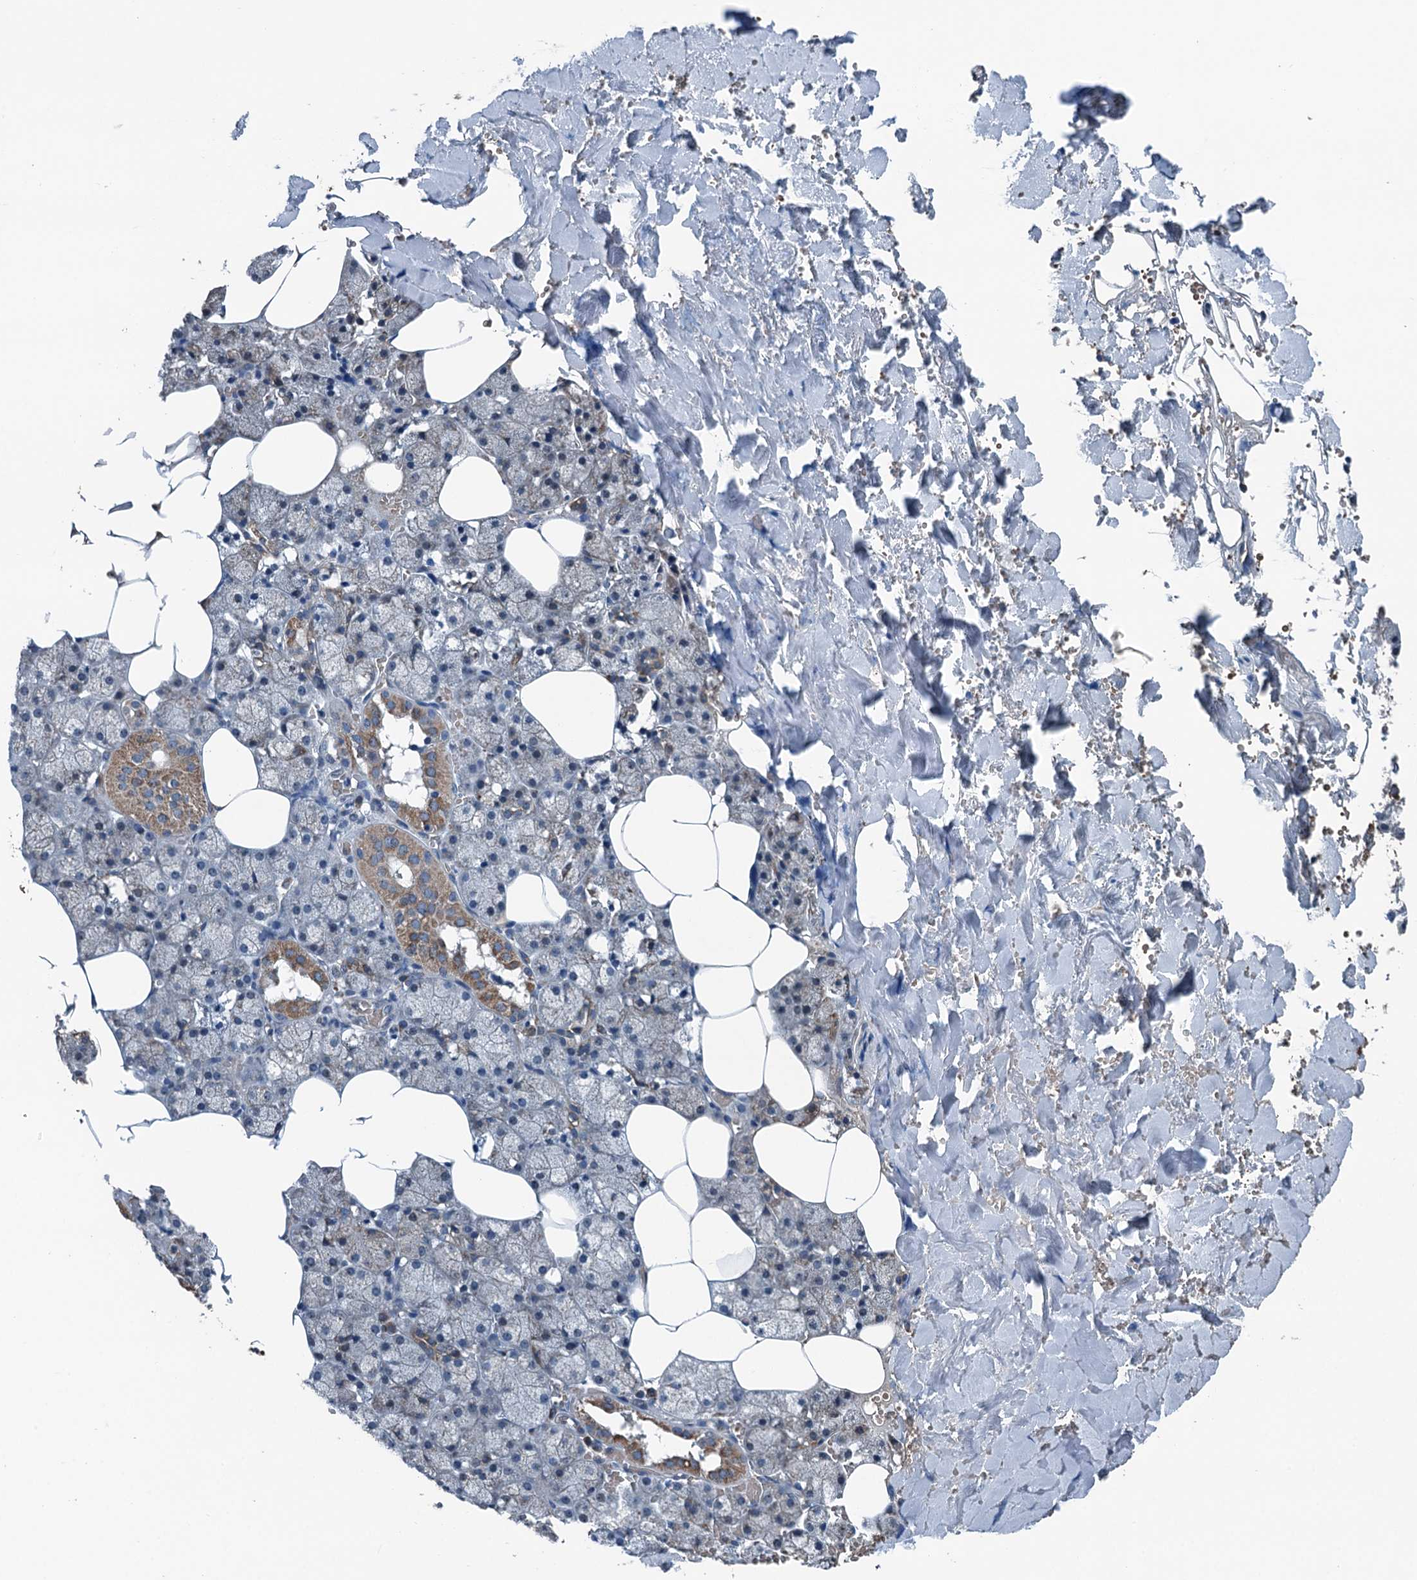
{"staining": {"intensity": "moderate", "quantity": "<25%", "location": "cytoplasmic/membranous"}, "tissue": "salivary gland", "cell_type": "Glandular cells", "image_type": "normal", "snomed": [{"axis": "morphology", "description": "Normal tissue, NOS"}, {"axis": "topography", "description": "Salivary gland"}], "caption": "Protein staining demonstrates moderate cytoplasmic/membranous staining in approximately <25% of glandular cells in unremarkable salivary gland. Nuclei are stained in blue.", "gene": "TRPT1", "patient": {"sex": "male", "age": 62}}